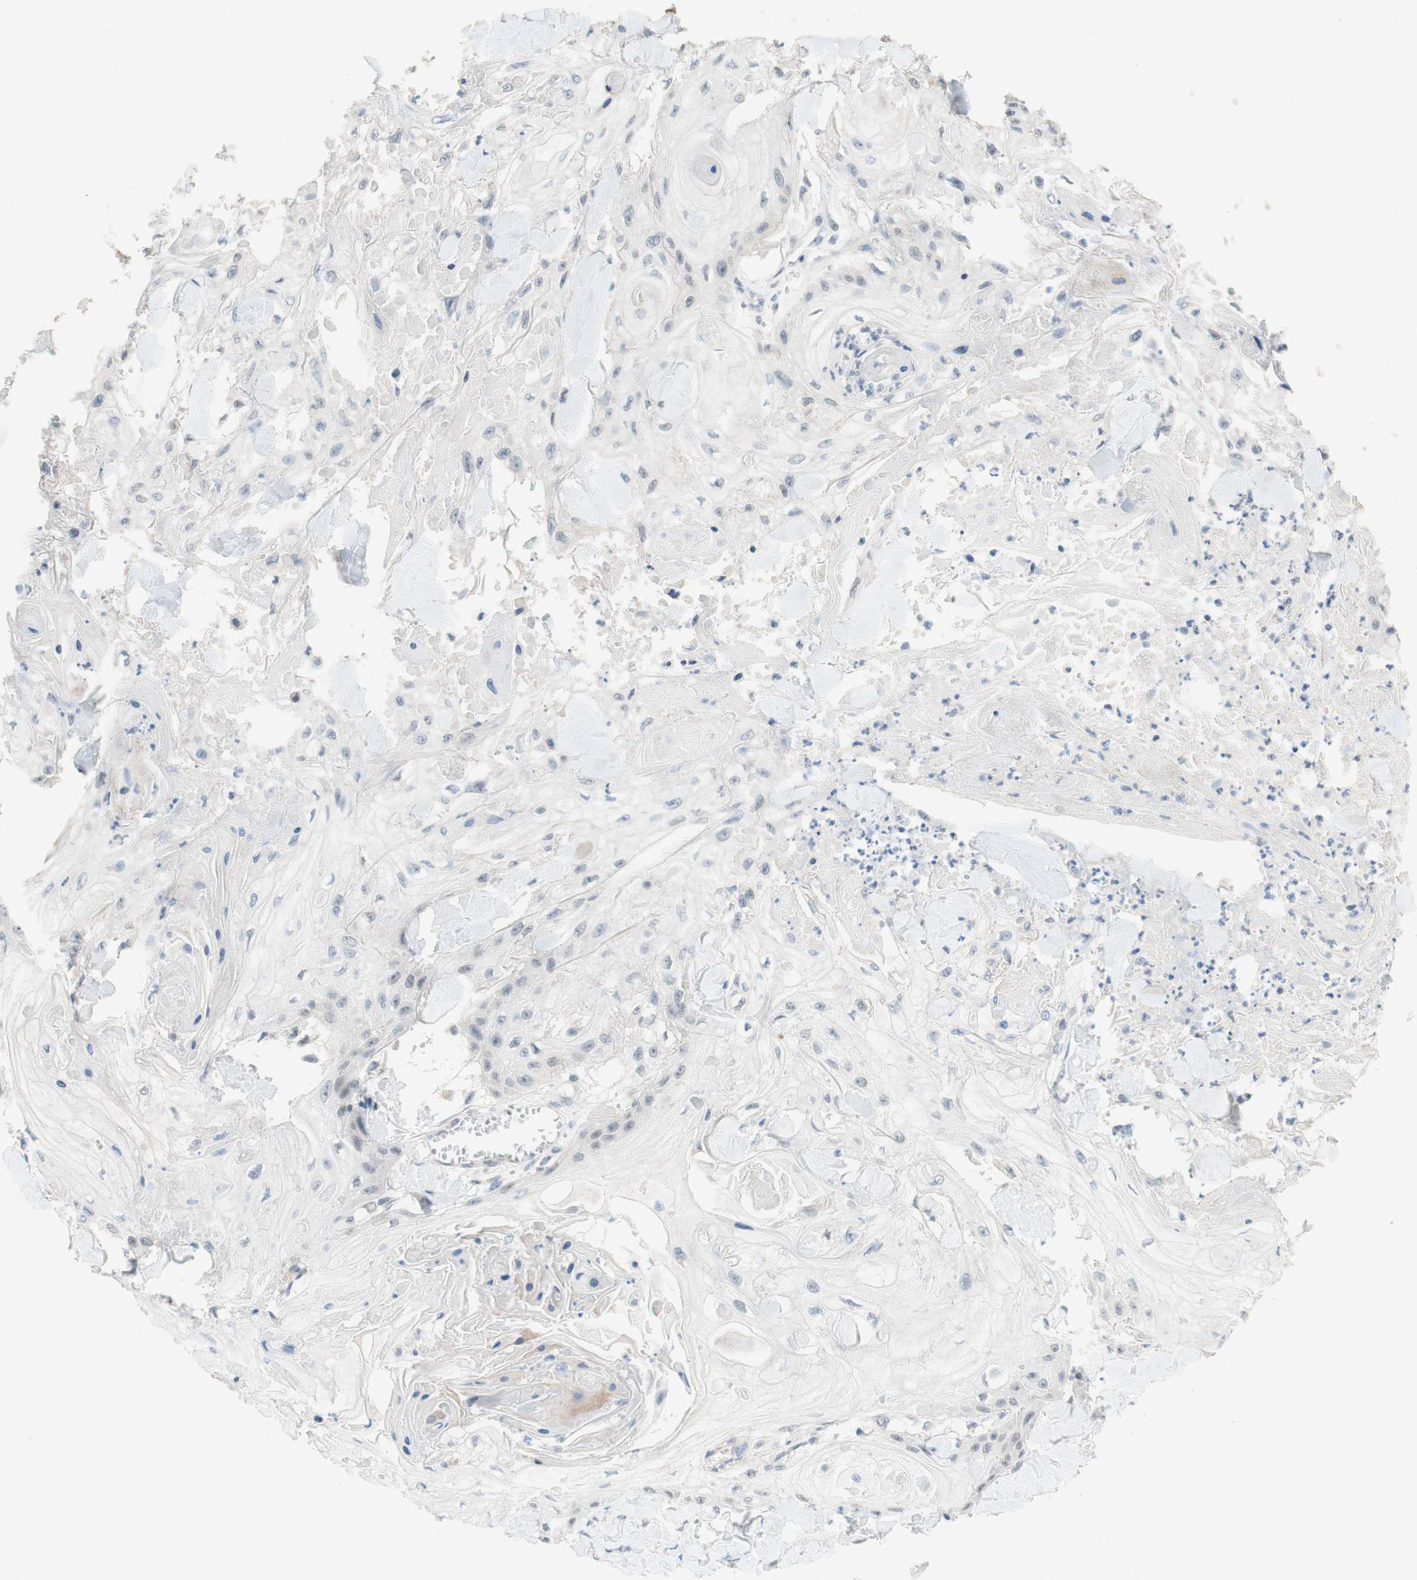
{"staining": {"intensity": "negative", "quantity": "none", "location": "none"}, "tissue": "skin cancer", "cell_type": "Tumor cells", "image_type": "cancer", "snomed": [{"axis": "morphology", "description": "Squamous cell carcinoma, NOS"}, {"axis": "topography", "description": "Skin"}], "caption": "This image is of skin cancer stained with immunohistochemistry to label a protein in brown with the nuclei are counter-stained blue. There is no positivity in tumor cells.", "gene": "JPH1", "patient": {"sex": "male", "age": 74}}